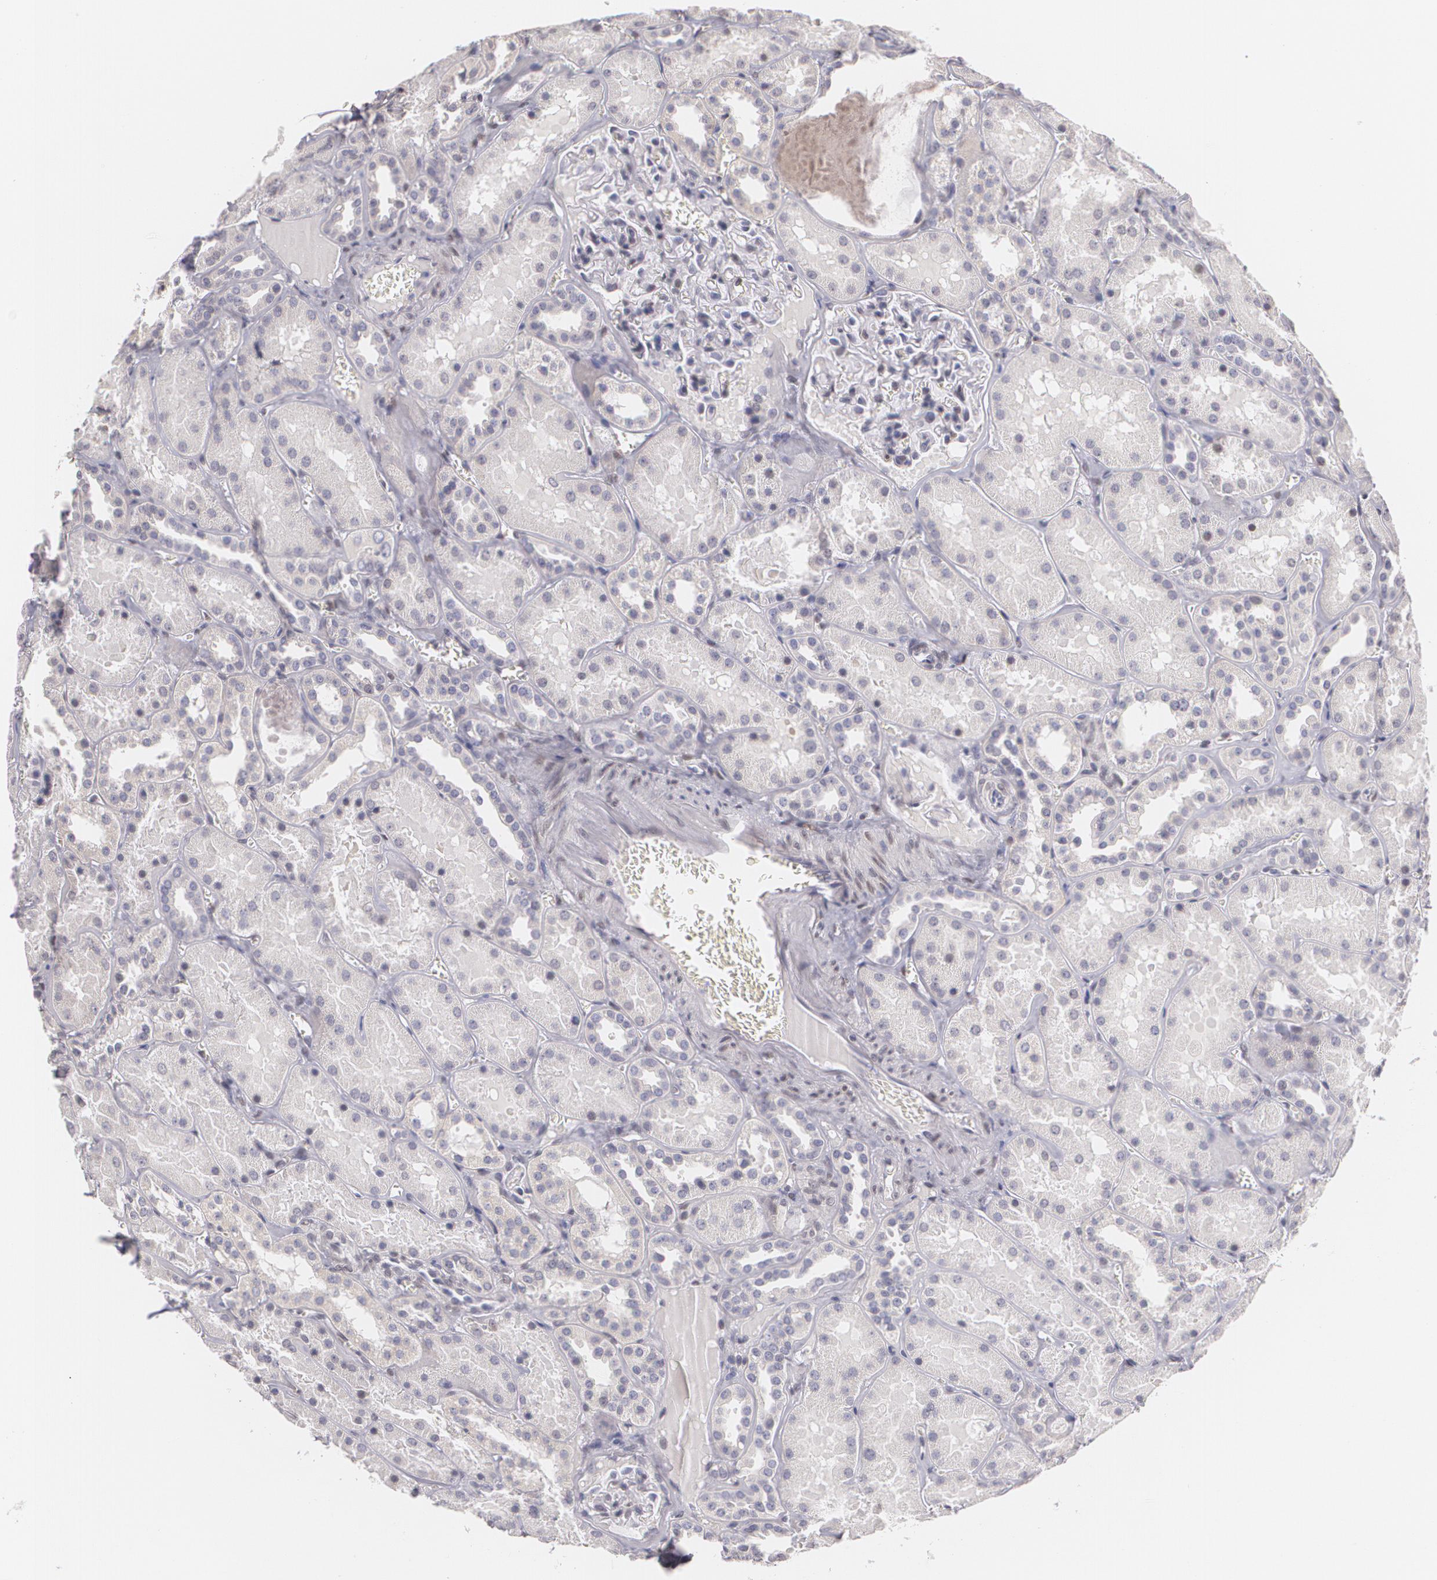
{"staining": {"intensity": "negative", "quantity": "none", "location": "none"}, "tissue": "kidney", "cell_type": "Cells in glomeruli", "image_type": "normal", "snomed": [{"axis": "morphology", "description": "Normal tissue, NOS"}, {"axis": "topography", "description": "Kidney"}], "caption": "Immunohistochemistry photomicrograph of normal human kidney stained for a protein (brown), which exhibits no expression in cells in glomeruli.", "gene": "ZBTB16", "patient": {"sex": "female", "age": 52}}